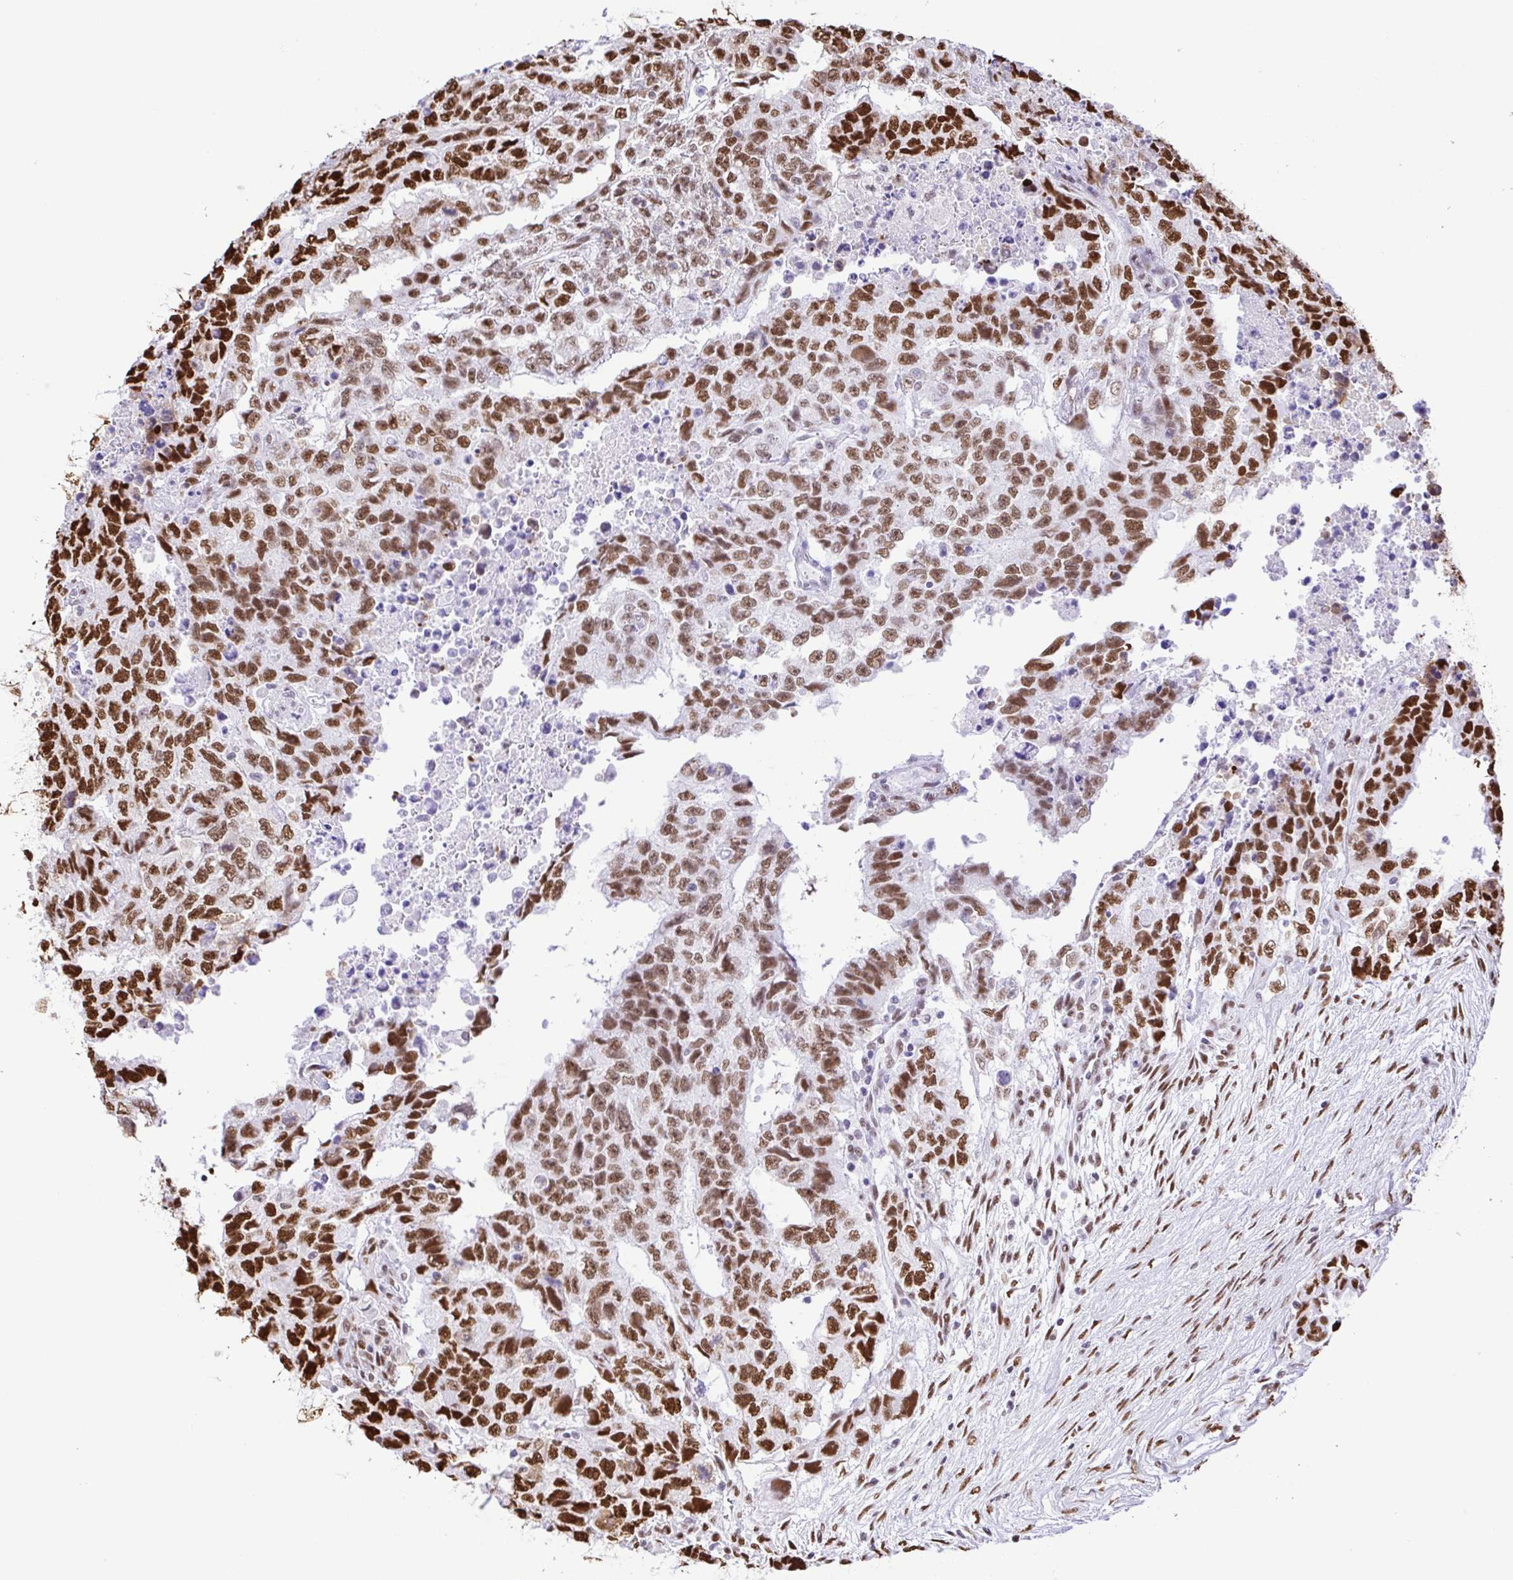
{"staining": {"intensity": "strong", "quantity": "25%-75%", "location": "nuclear"}, "tissue": "testis cancer", "cell_type": "Tumor cells", "image_type": "cancer", "snomed": [{"axis": "morphology", "description": "Carcinoma, Embryonal, NOS"}, {"axis": "topography", "description": "Testis"}], "caption": "There is high levels of strong nuclear expression in tumor cells of testis embryonal carcinoma, as demonstrated by immunohistochemical staining (brown color).", "gene": "TRIM28", "patient": {"sex": "male", "age": 24}}